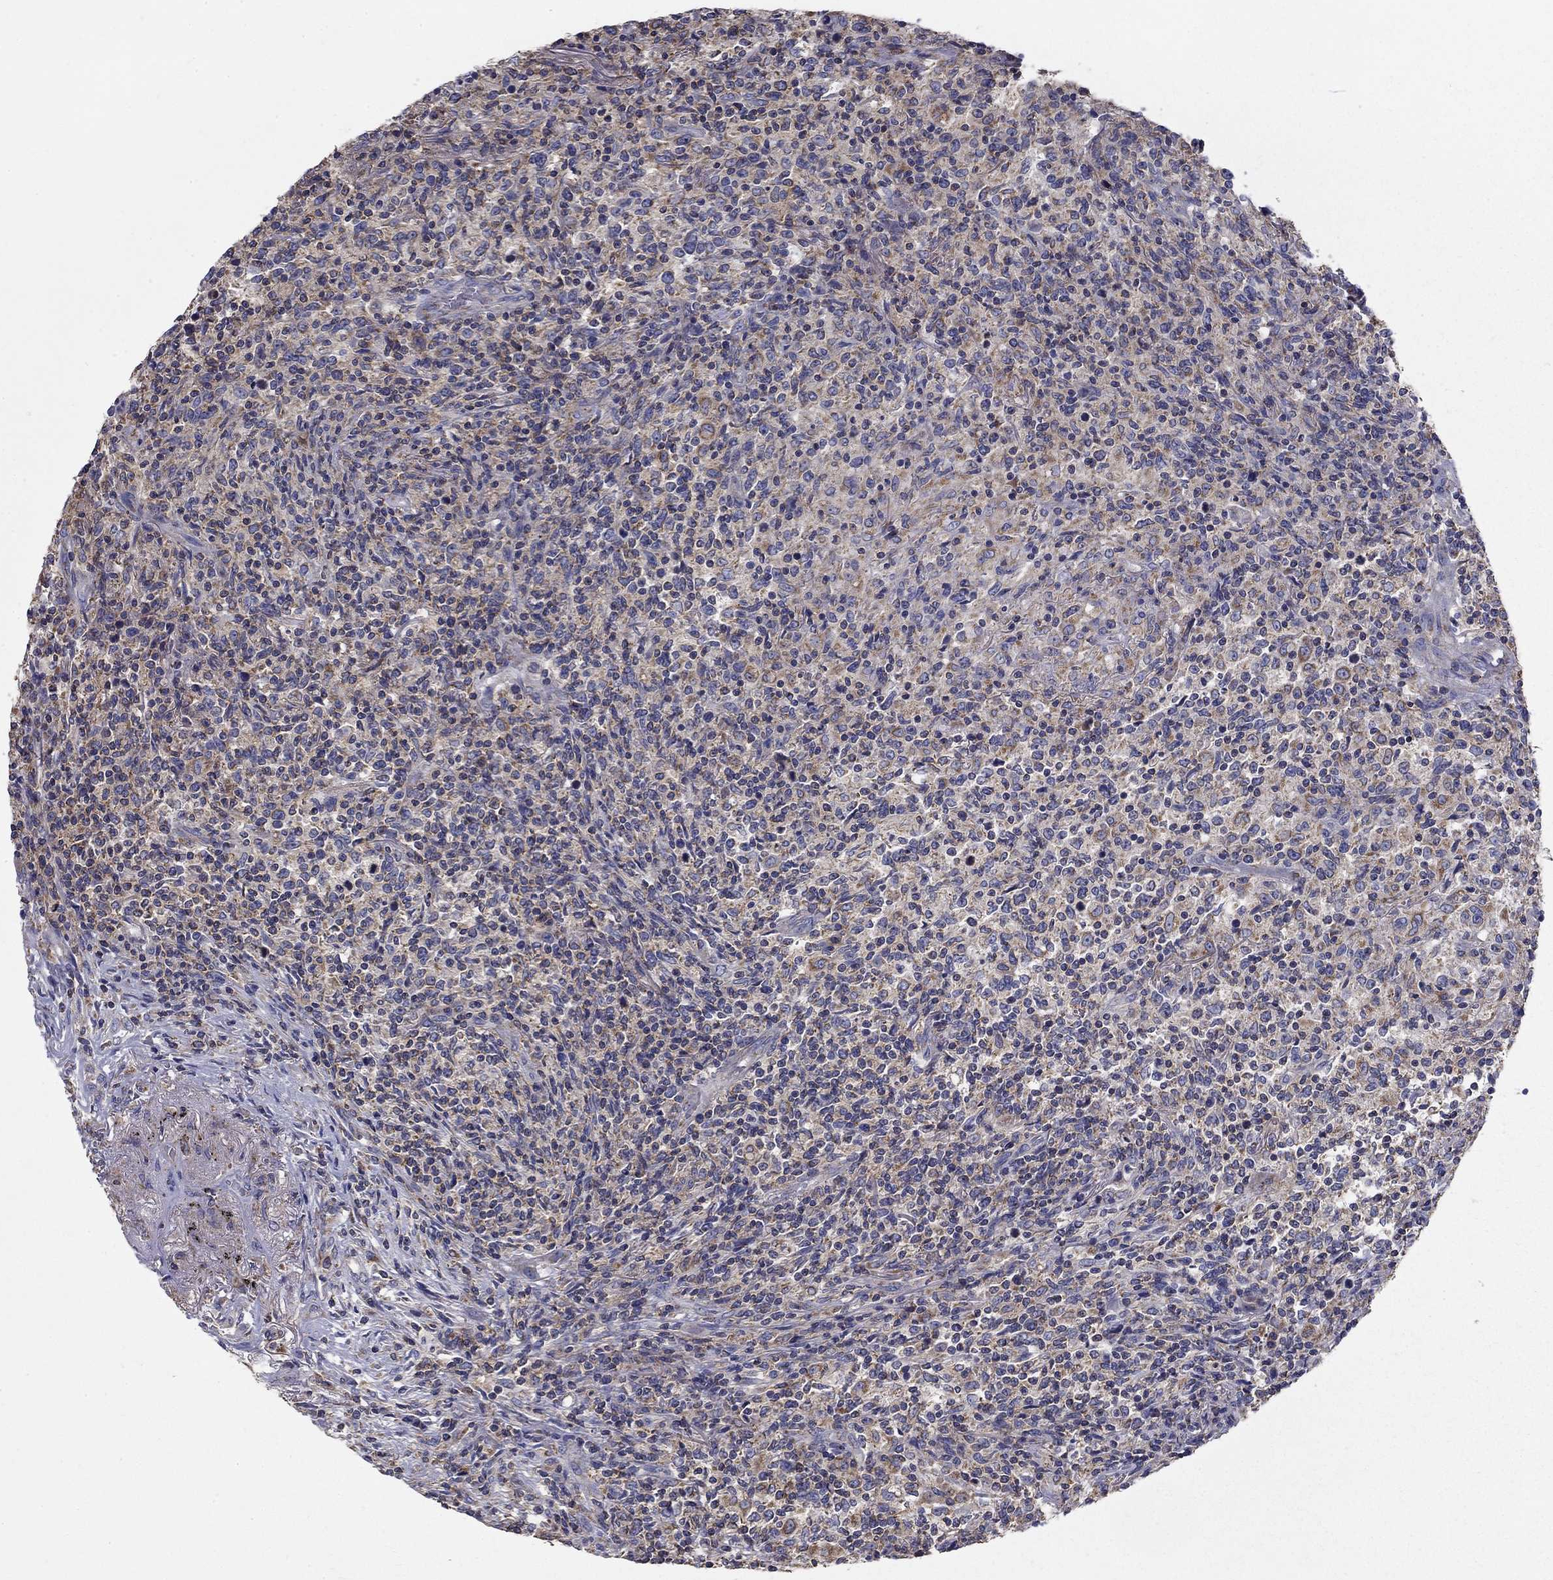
{"staining": {"intensity": "negative", "quantity": "none", "location": "none"}, "tissue": "lymphoma", "cell_type": "Tumor cells", "image_type": "cancer", "snomed": [{"axis": "morphology", "description": "Malignant lymphoma, non-Hodgkin's type, High grade"}, {"axis": "topography", "description": "Lung"}], "caption": "Immunohistochemistry of lymphoma reveals no positivity in tumor cells.", "gene": "NME5", "patient": {"sex": "male", "age": 79}}